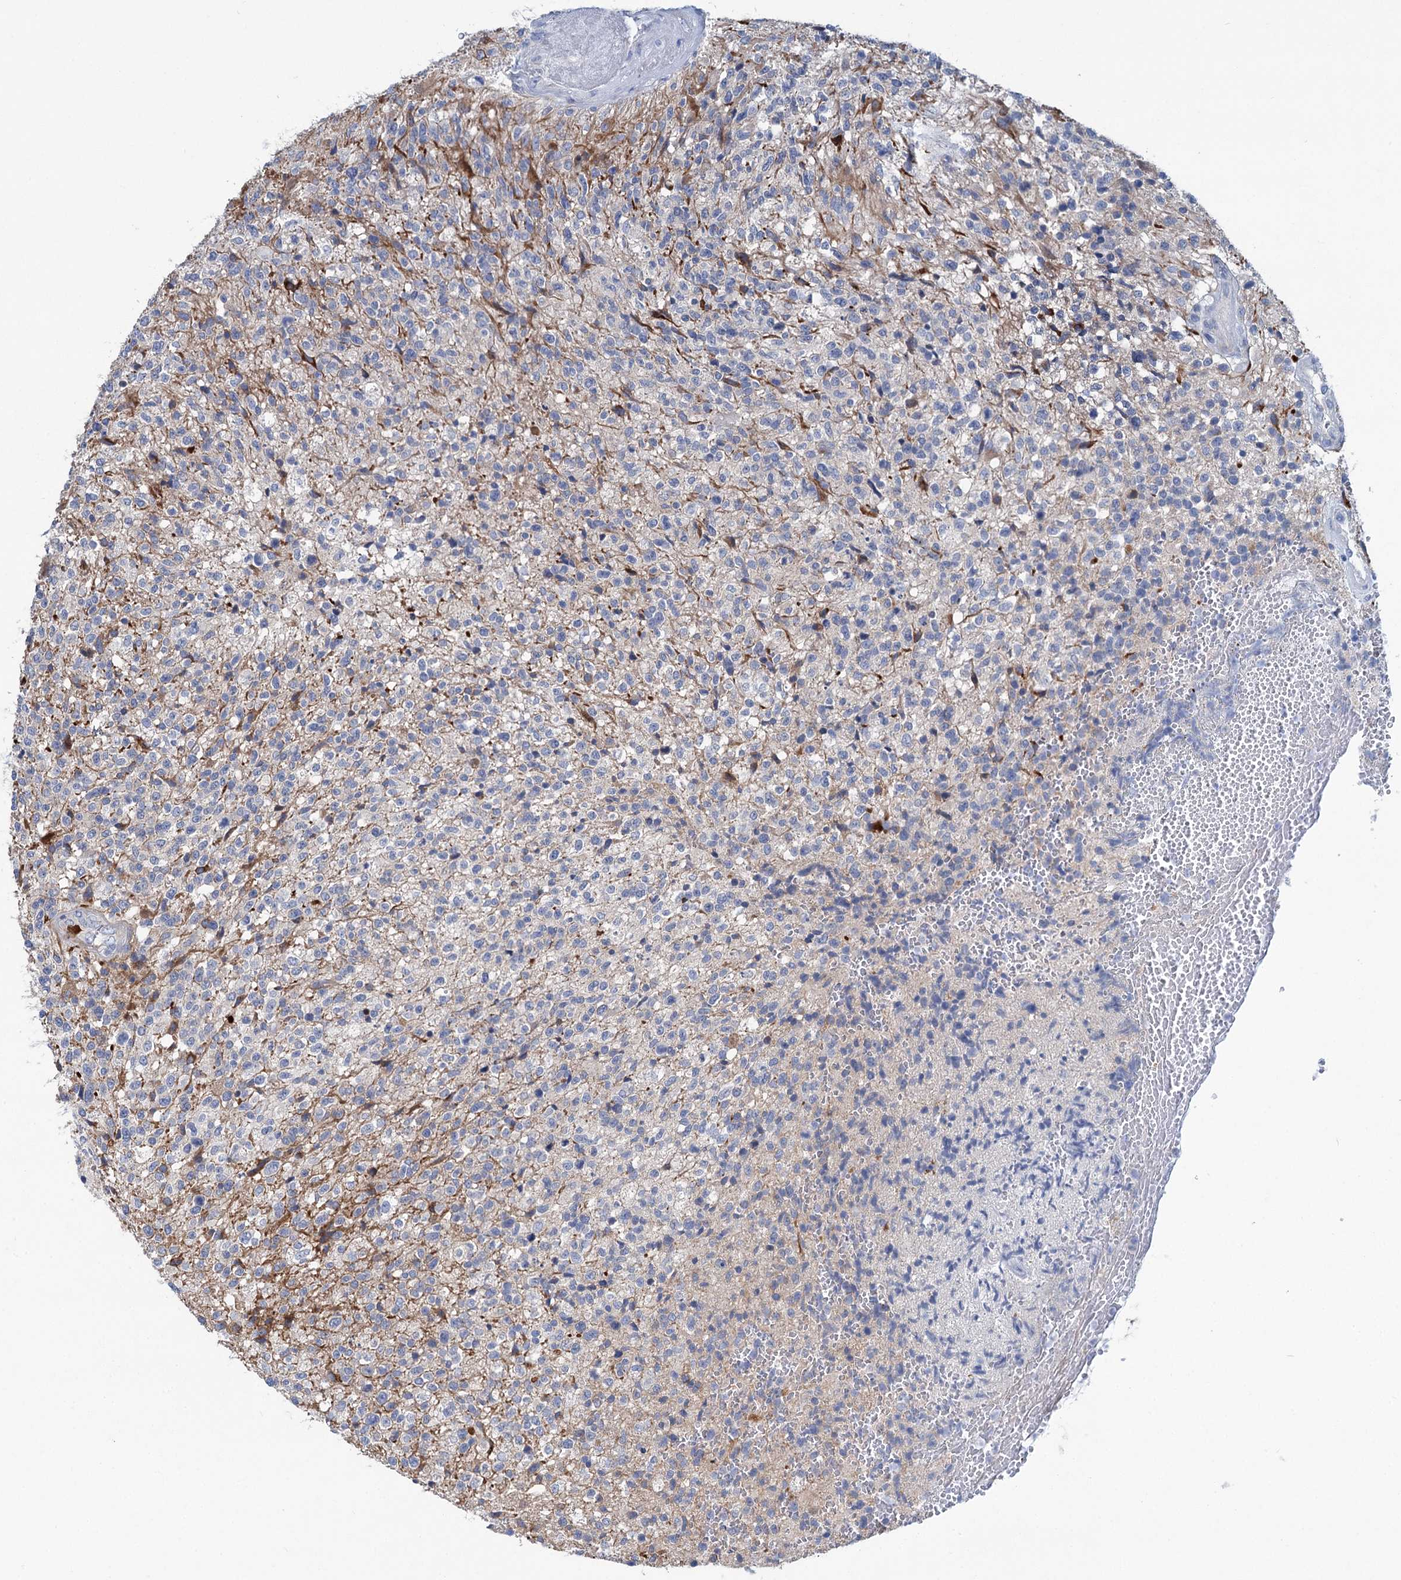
{"staining": {"intensity": "negative", "quantity": "none", "location": "none"}, "tissue": "glioma", "cell_type": "Tumor cells", "image_type": "cancer", "snomed": [{"axis": "morphology", "description": "Glioma, malignant, High grade"}, {"axis": "topography", "description": "Brain"}], "caption": "Protein analysis of glioma reveals no significant staining in tumor cells. (DAB (3,3'-diaminobenzidine) immunohistochemistry with hematoxylin counter stain).", "gene": "CHDH", "patient": {"sex": "male", "age": 56}}